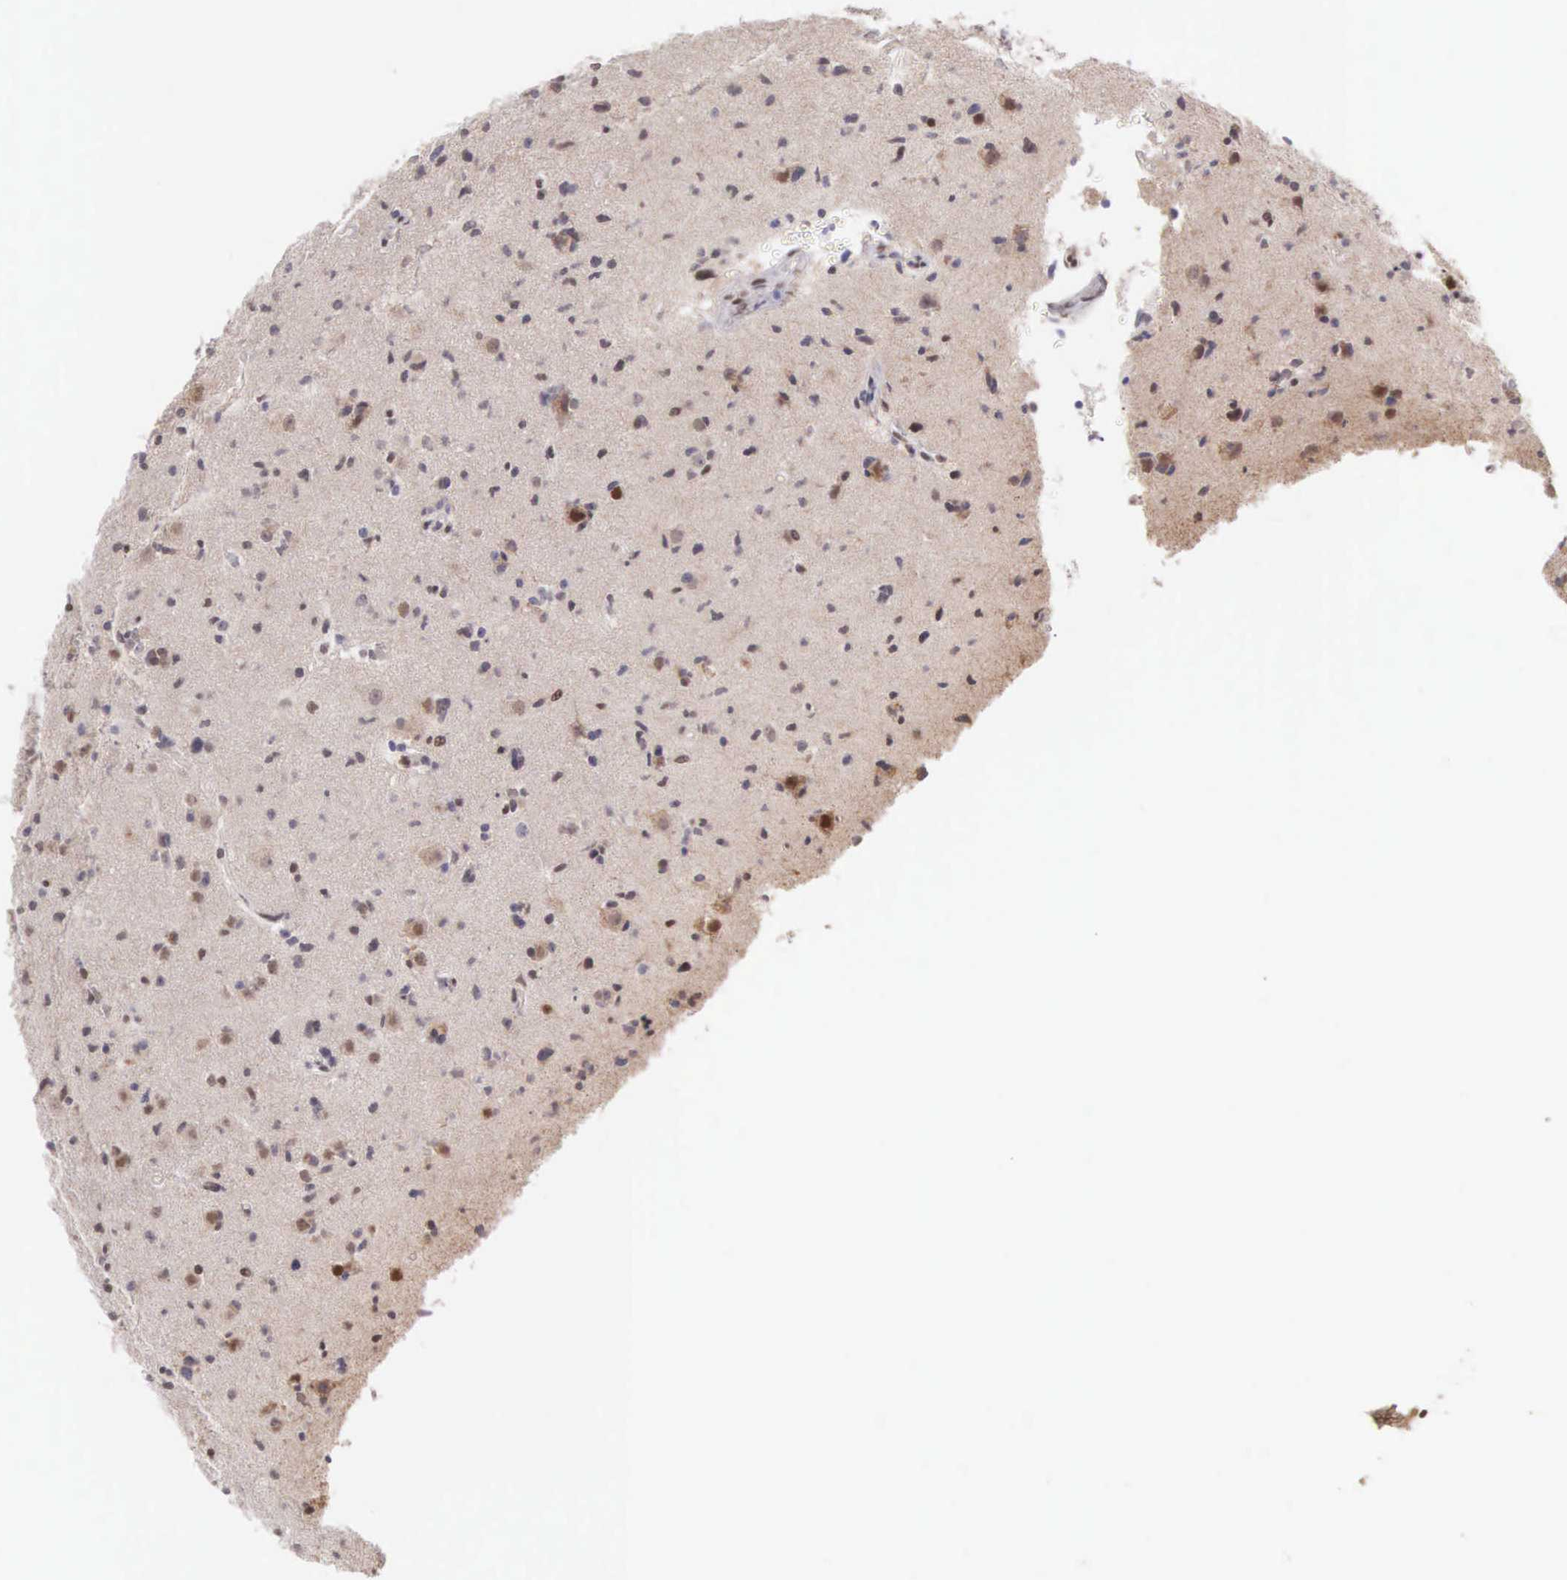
{"staining": {"intensity": "moderate", "quantity": "25%-75%", "location": "nuclear"}, "tissue": "glioma", "cell_type": "Tumor cells", "image_type": "cancer", "snomed": [{"axis": "morphology", "description": "Glioma, malignant, Low grade"}, {"axis": "topography", "description": "Brain"}], "caption": "An immunohistochemistry (IHC) micrograph of tumor tissue is shown. Protein staining in brown labels moderate nuclear positivity in glioma within tumor cells. (DAB (3,3'-diaminobenzidine) IHC with brightfield microscopy, high magnification).", "gene": "CCDC117", "patient": {"sex": "female", "age": 46}}